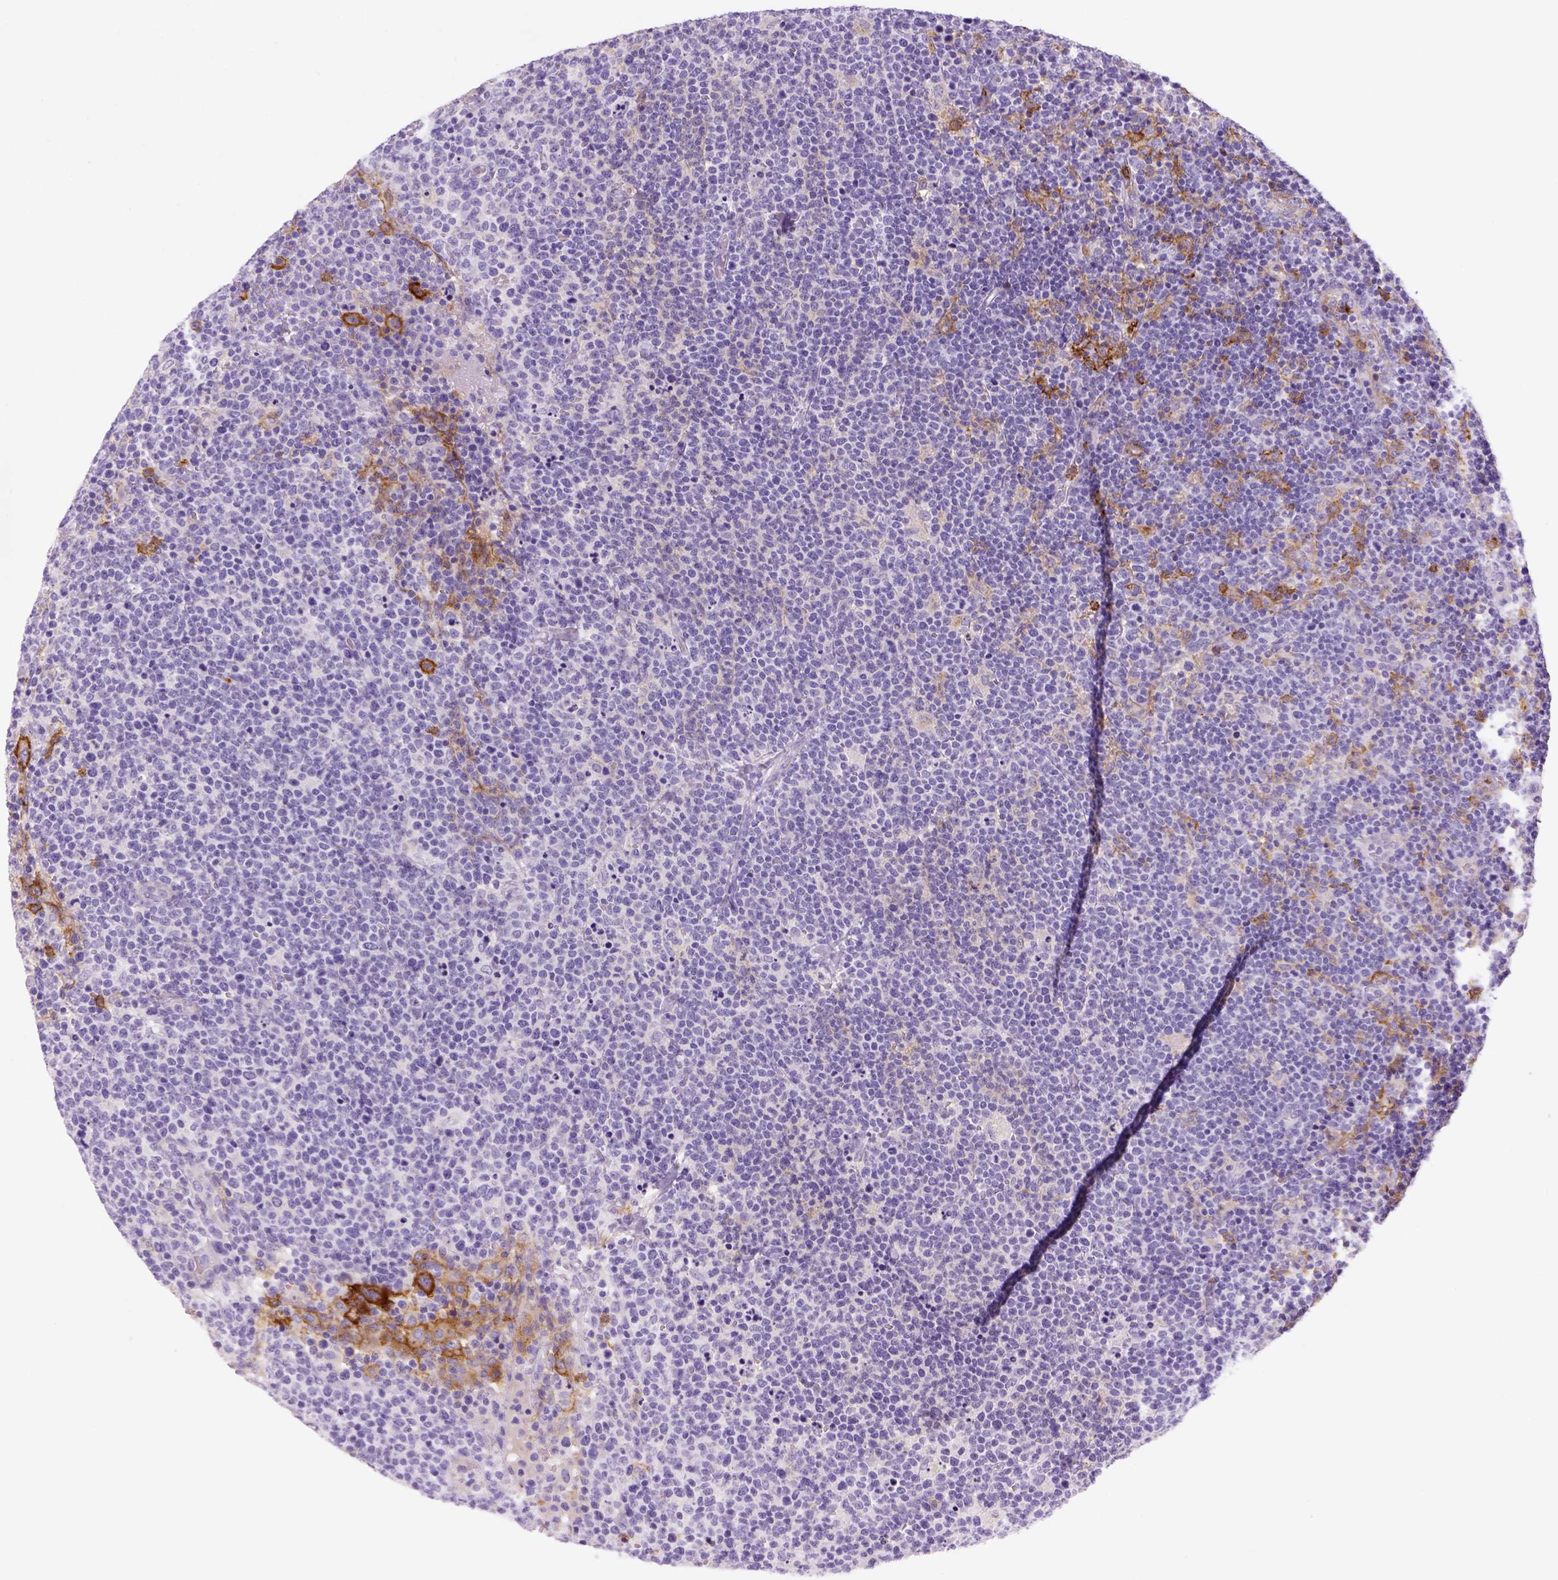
{"staining": {"intensity": "negative", "quantity": "none", "location": "none"}, "tissue": "lymphoma", "cell_type": "Tumor cells", "image_type": "cancer", "snomed": [{"axis": "morphology", "description": "Malignant lymphoma, non-Hodgkin's type, High grade"}, {"axis": "topography", "description": "Lymph node"}], "caption": "Immunohistochemistry histopathology image of neoplastic tissue: lymphoma stained with DAB reveals no significant protein staining in tumor cells.", "gene": "CD14", "patient": {"sex": "male", "age": 61}}